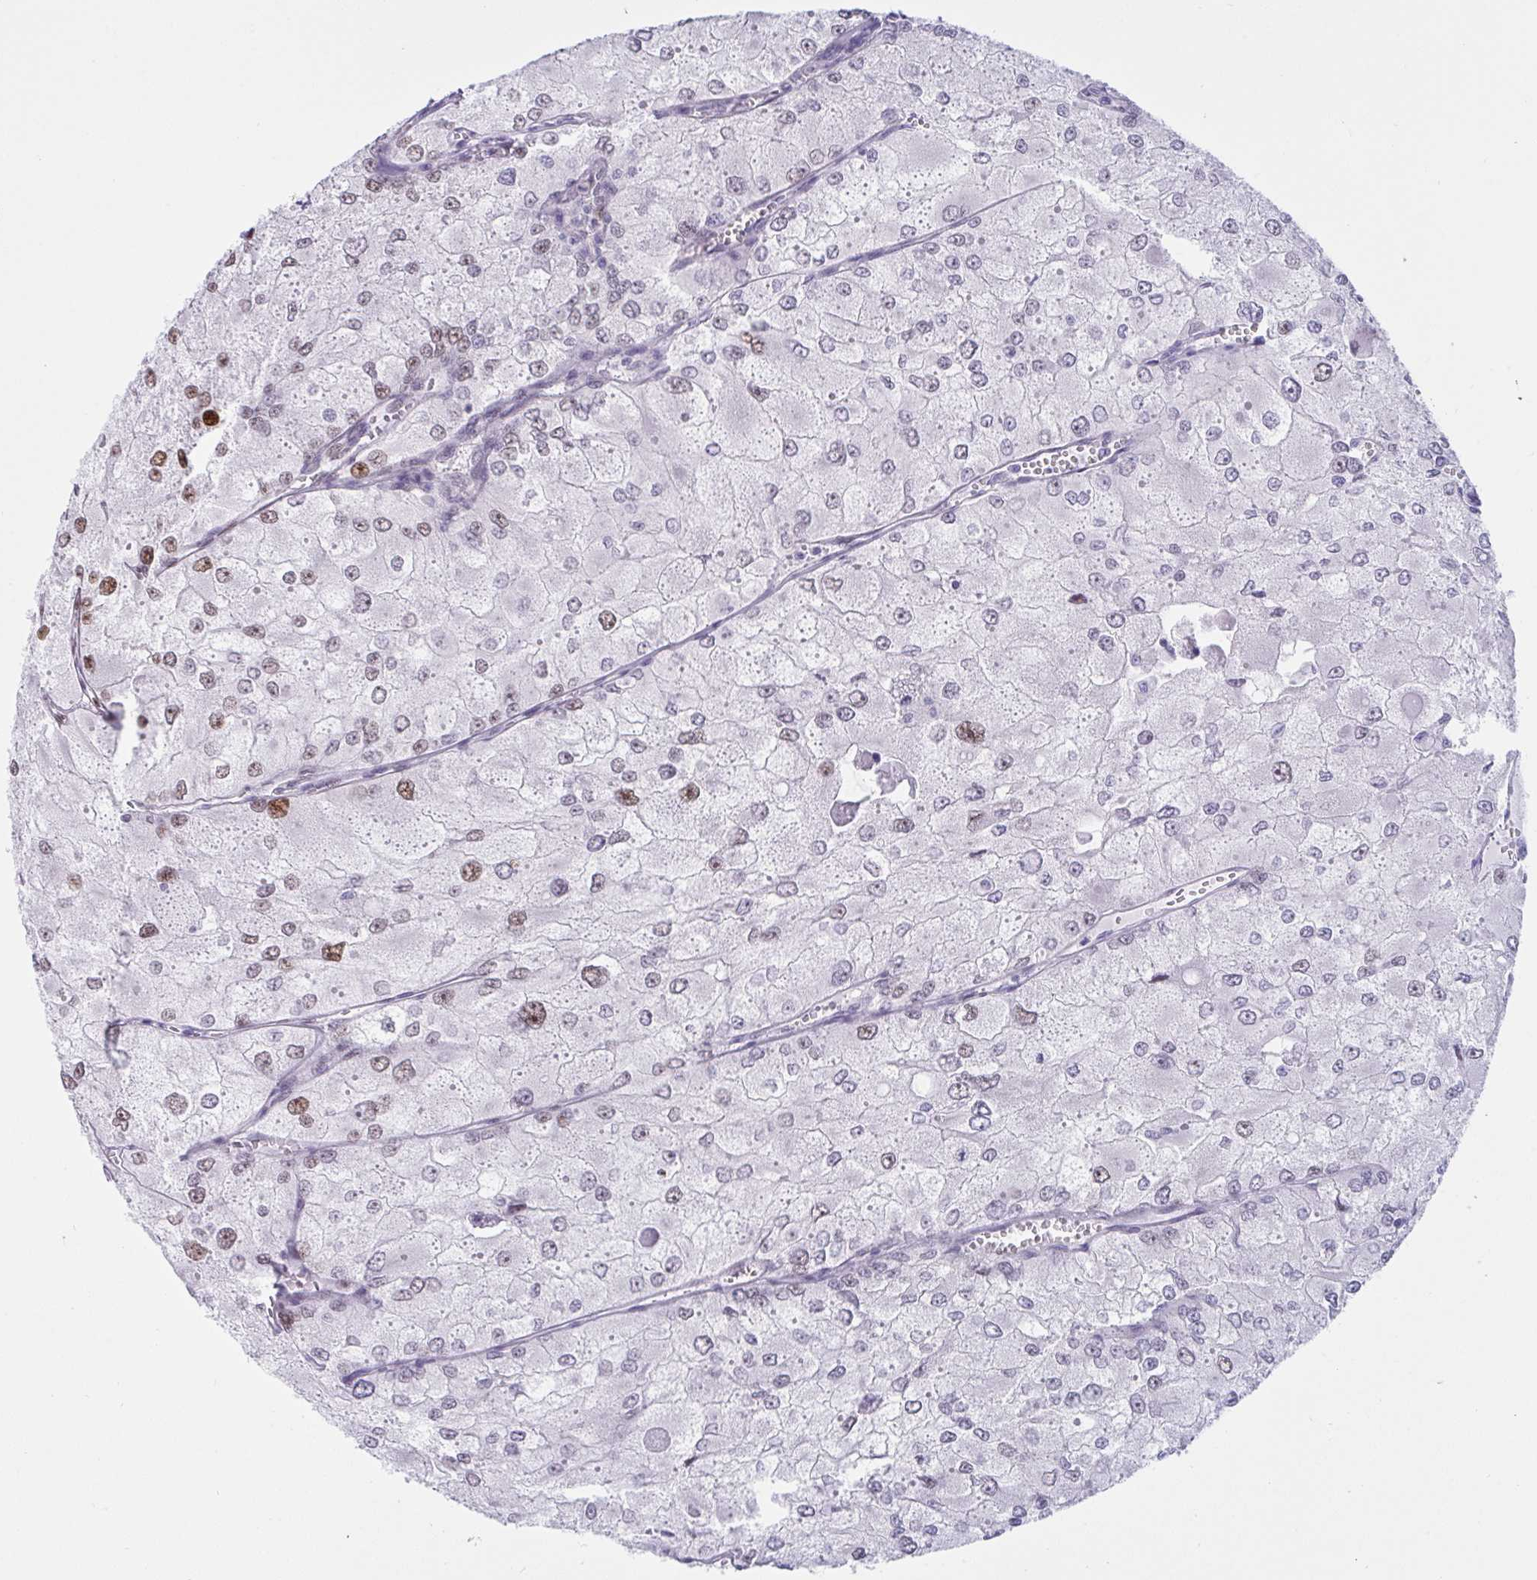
{"staining": {"intensity": "moderate", "quantity": "25%-75%", "location": "nuclear"}, "tissue": "renal cancer", "cell_type": "Tumor cells", "image_type": "cancer", "snomed": [{"axis": "morphology", "description": "Adenocarcinoma, NOS"}, {"axis": "topography", "description": "Kidney"}], "caption": "Immunohistochemistry (IHC) (DAB (3,3'-diaminobenzidine)) staining of renal adenocarcinoma reveals moderate nuclear protein staining in about 25%-75% of tumor cells. The staining is performed using DAB brown chromogen to label protein expression. The nuclei are counter-stained blue using hematoxylin.", "gene": "IKZF2", "patient": {"sex": "female", "age": 70}}